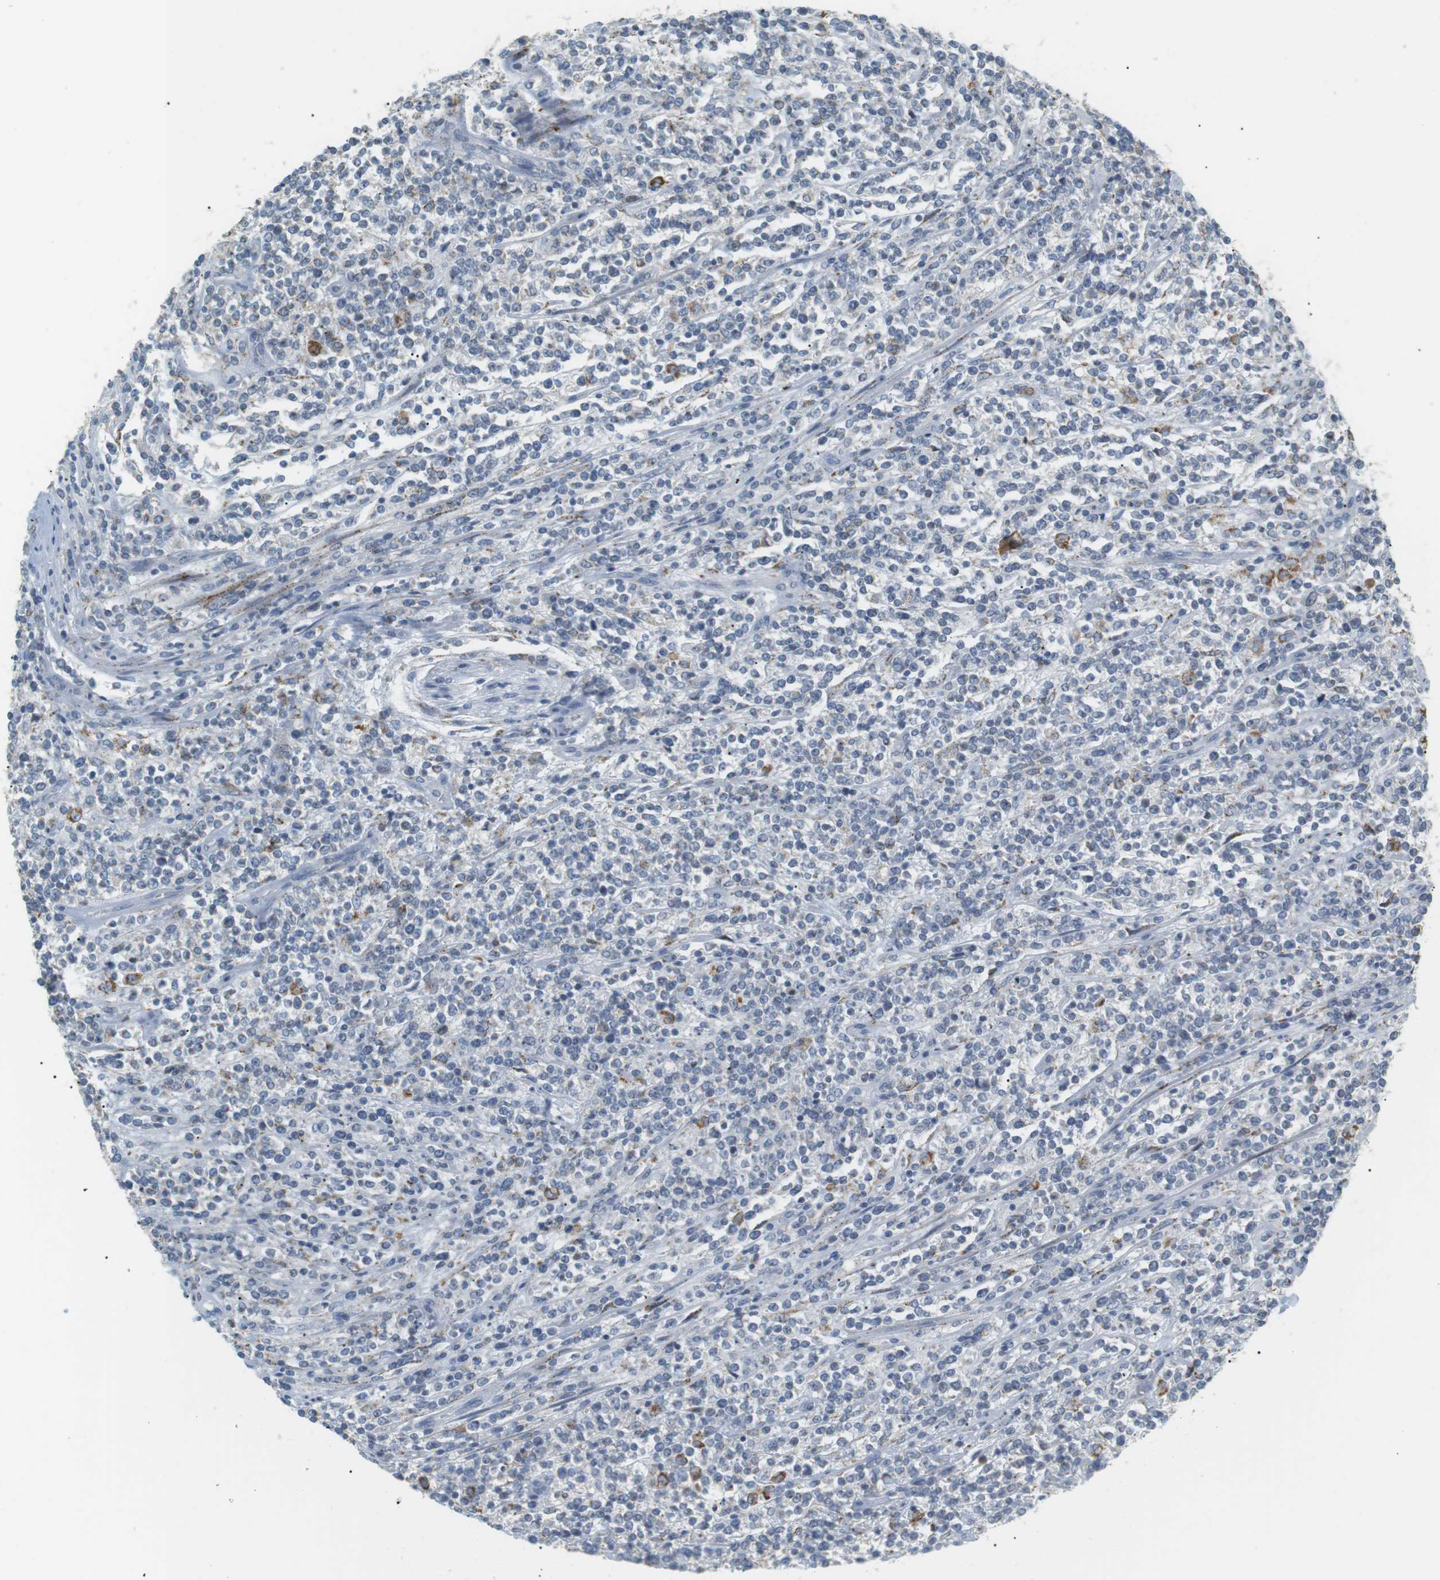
{"staining": {"intensity": "negative", "quantity": "none", "location": "none"}, "tissue": "lymphoma", "cell_type": "Tumor cells", "image_type": "cancer", "snomed": [{"axis": "morphology", "description": "Malignant lymphoma, non-Hodgkin's type, High grade"}, {"axis": "topography", "description": "Soft tissue"}], "caption": "Tumor cells show no significant protein staining in high-grade malignant lymphoma, non-Hodgkin's type.", "gene": "CD300E", "patient": {"sex": "male", "age": 18}}